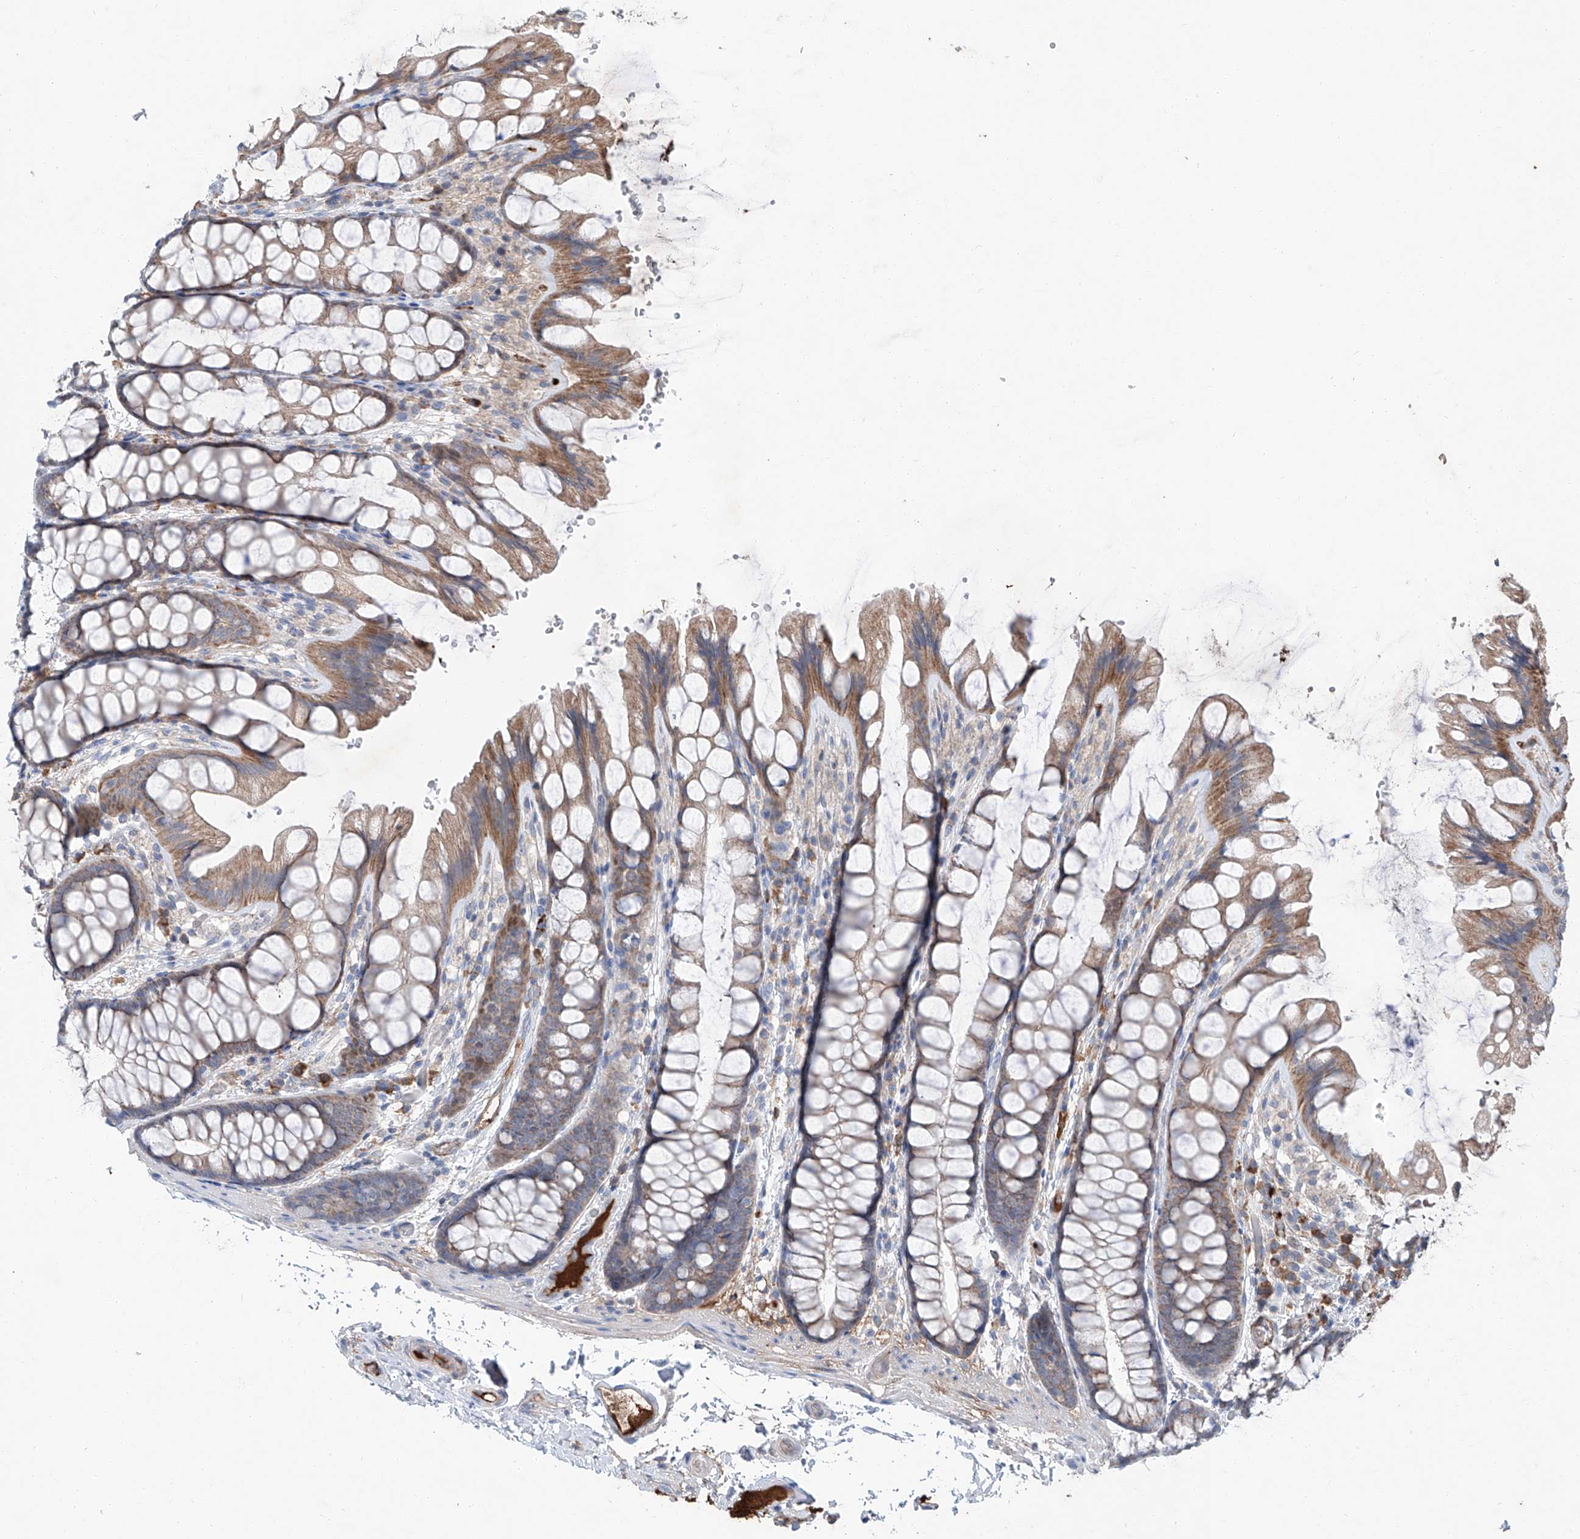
{"staining": {"intensity": "negative", "quantity": "none", "location": "none"}, "tissue": "colon", "cell_type": "Endothelial cells", "image_type": "normal", "snomed": [{"axis": "morphology", "description": "Normal tissue, NOS"}, {"axis": "topography", "description": "Colon"}], "caption": "DAB (3,3'-diaminobenzidine) immunohistochemical staining of benign human colon displays no significant positivity in endothelial cells. The staining is performed using DAB (3,3'-diaminobenzidine) brown chromogen with nuclei counter-stained in using hematoxylin.", "gene": "SIX4", "patient": {"sex": "male", "age": 47}}